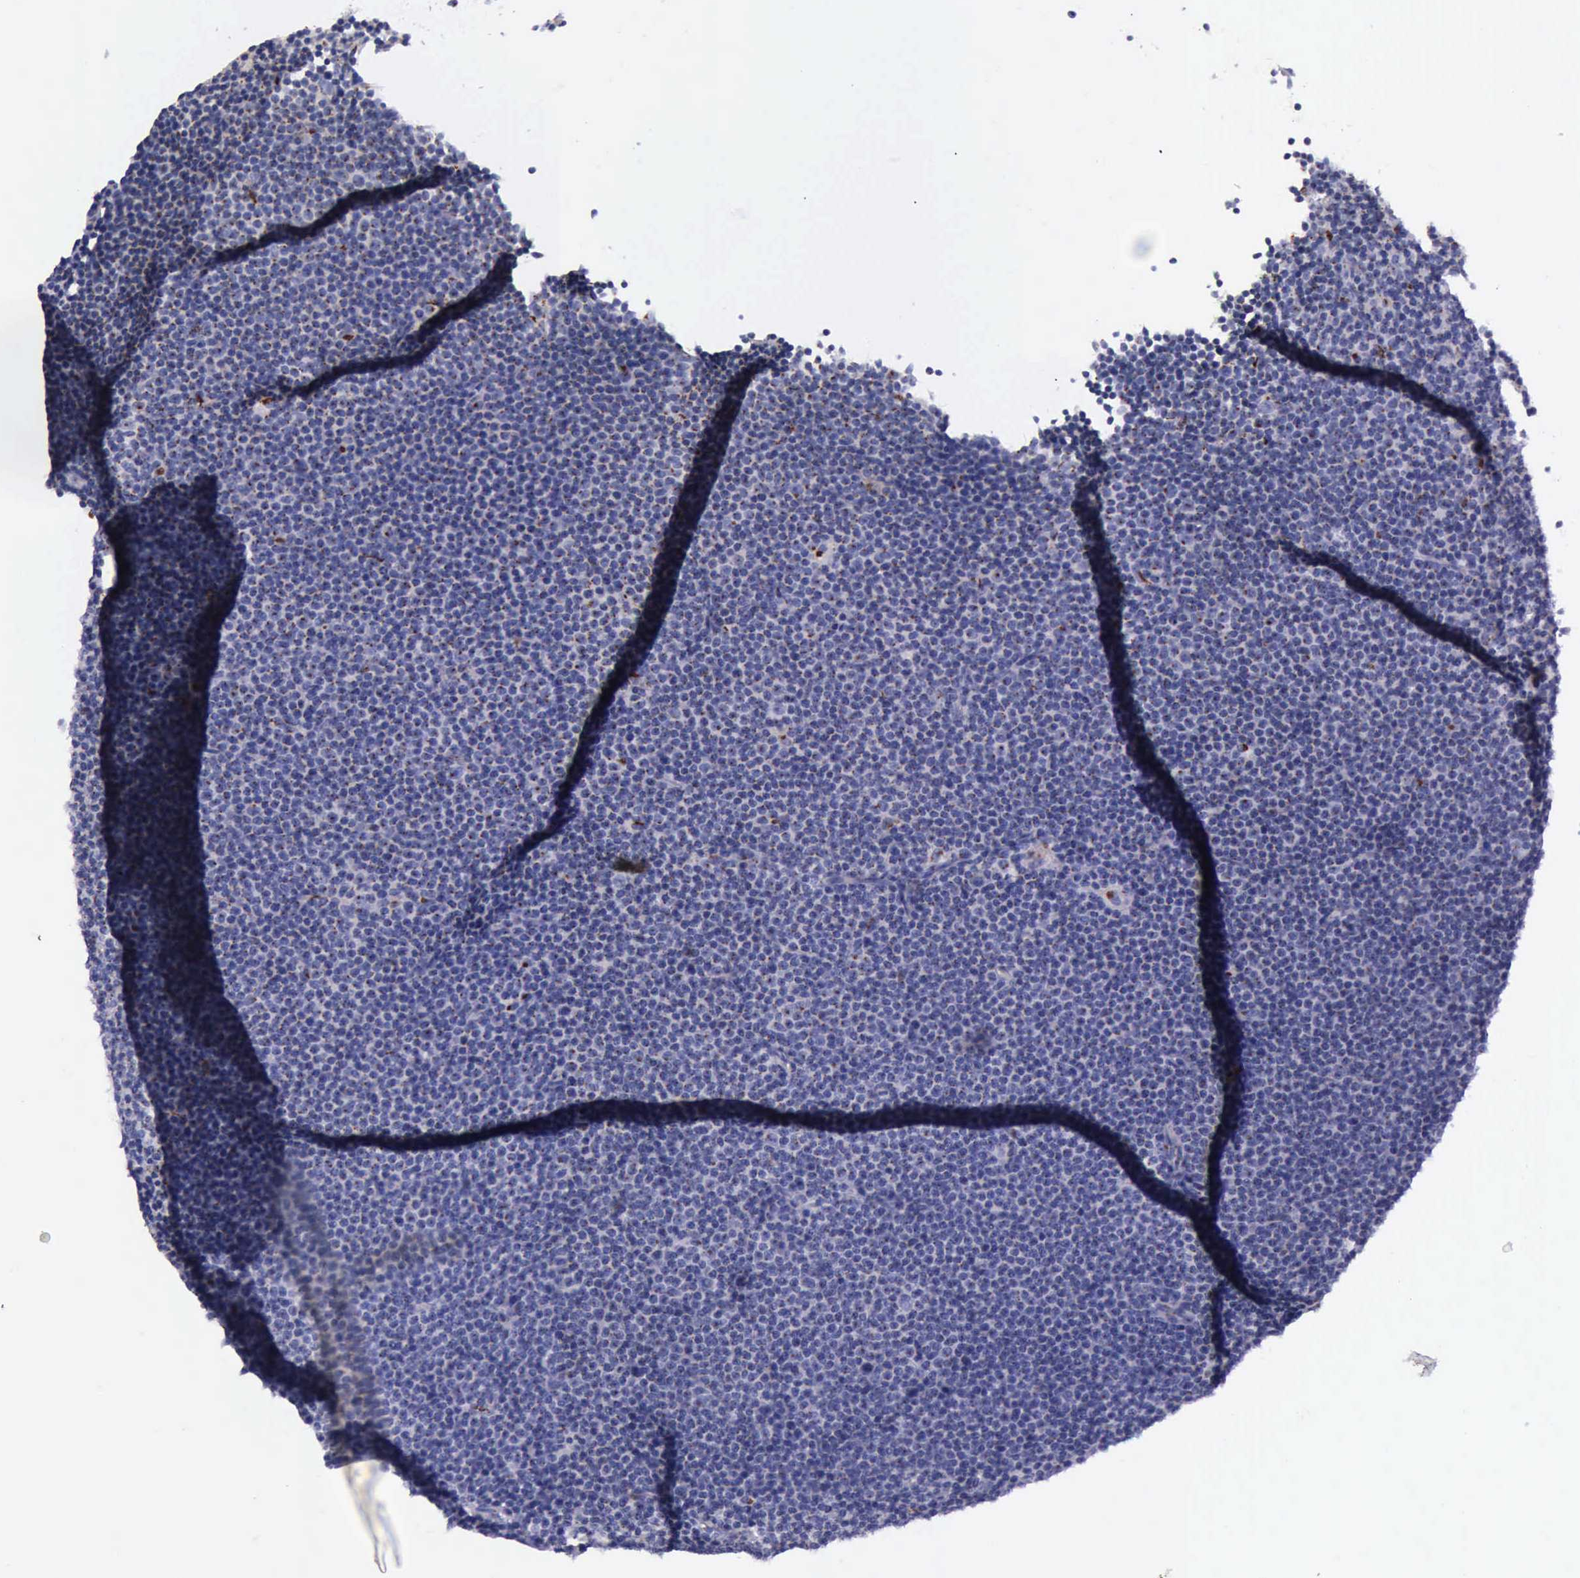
{"staining": {"intensity": "strong", "quantity": ">75%", "location": "cytoplasmic/membranous"}, "tissue": "lymphoma", "cell_type": "Tumor cells", "image_type": "cancer", "snomed": [{"axis": "morphology", "description": "Malignant lymphoma, non-Hodgkin's type, Low grade"}, {"axis": "topography", "description": "Lymph node"}], "caption": "Tumor cells demonstrate high levels of strong cytoplasmic/membranous positivity in approximately >75% of cells in lymphoma.", "gene": "GOLGA5", "patient": {"sex": "female", "age": 69}}